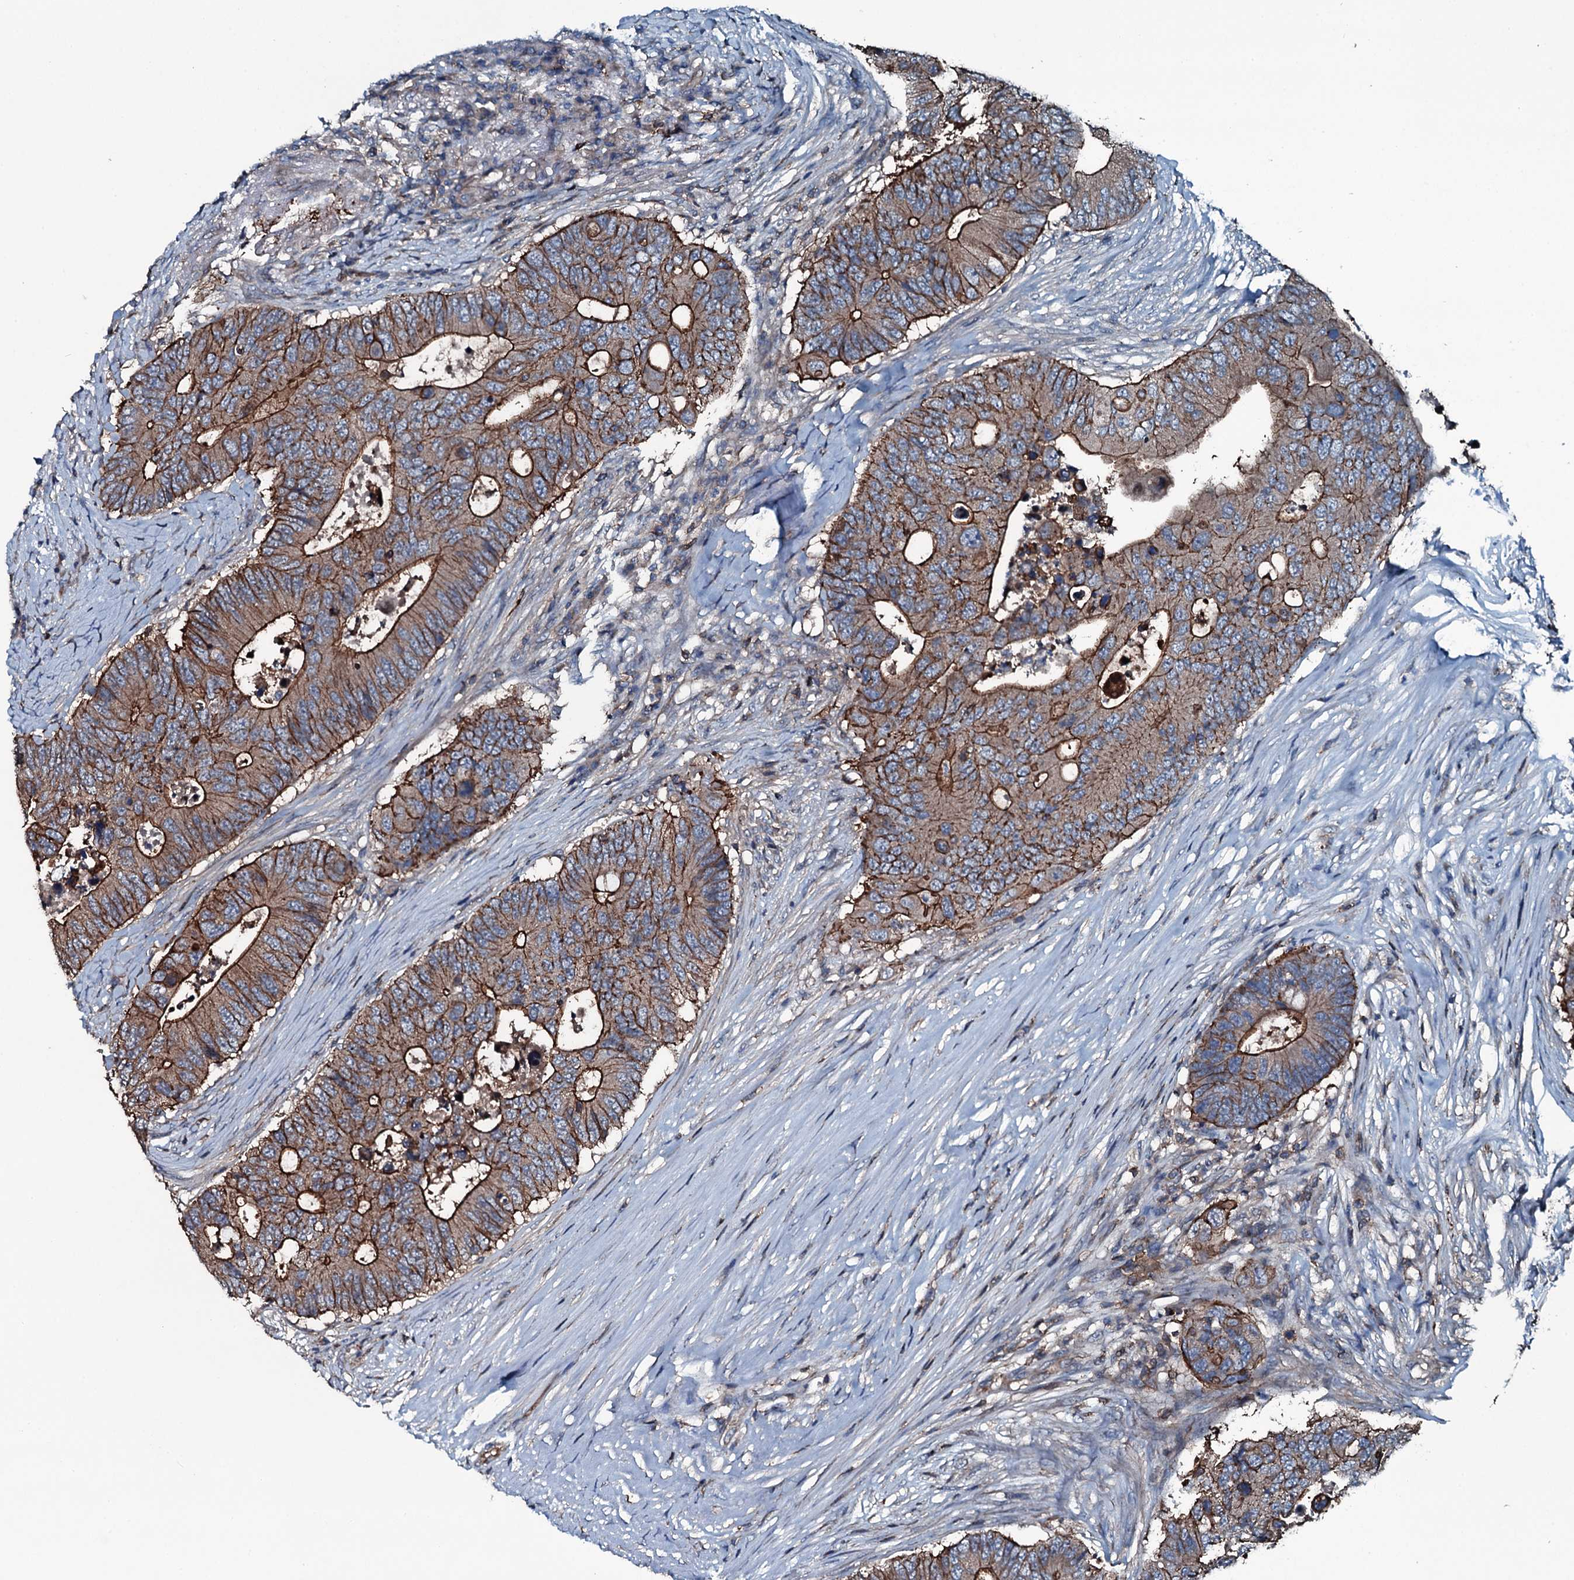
{"staining": {"intensity": "strong", "quantity": ">75%", "location": "cytoplasmic/membranous"}, "tissue": "colorectal cancer", "cell_type": "Tumor cells", "image_type": "cancer", "snomed": [{"axis": "morphology", "description": "Adenocarcinoma, NOS"}, {"axis": "topography", "description": "Colon"}], "caption": "Immunohistochemical staining of adenocarcinoma (colorectal) demonstrates high levels of strong cytoplasmic/membranous protein expression in about >75% of tumor cells.", "gene": "SLC25A38", "patient": {"sex": "male", "age": 71}}